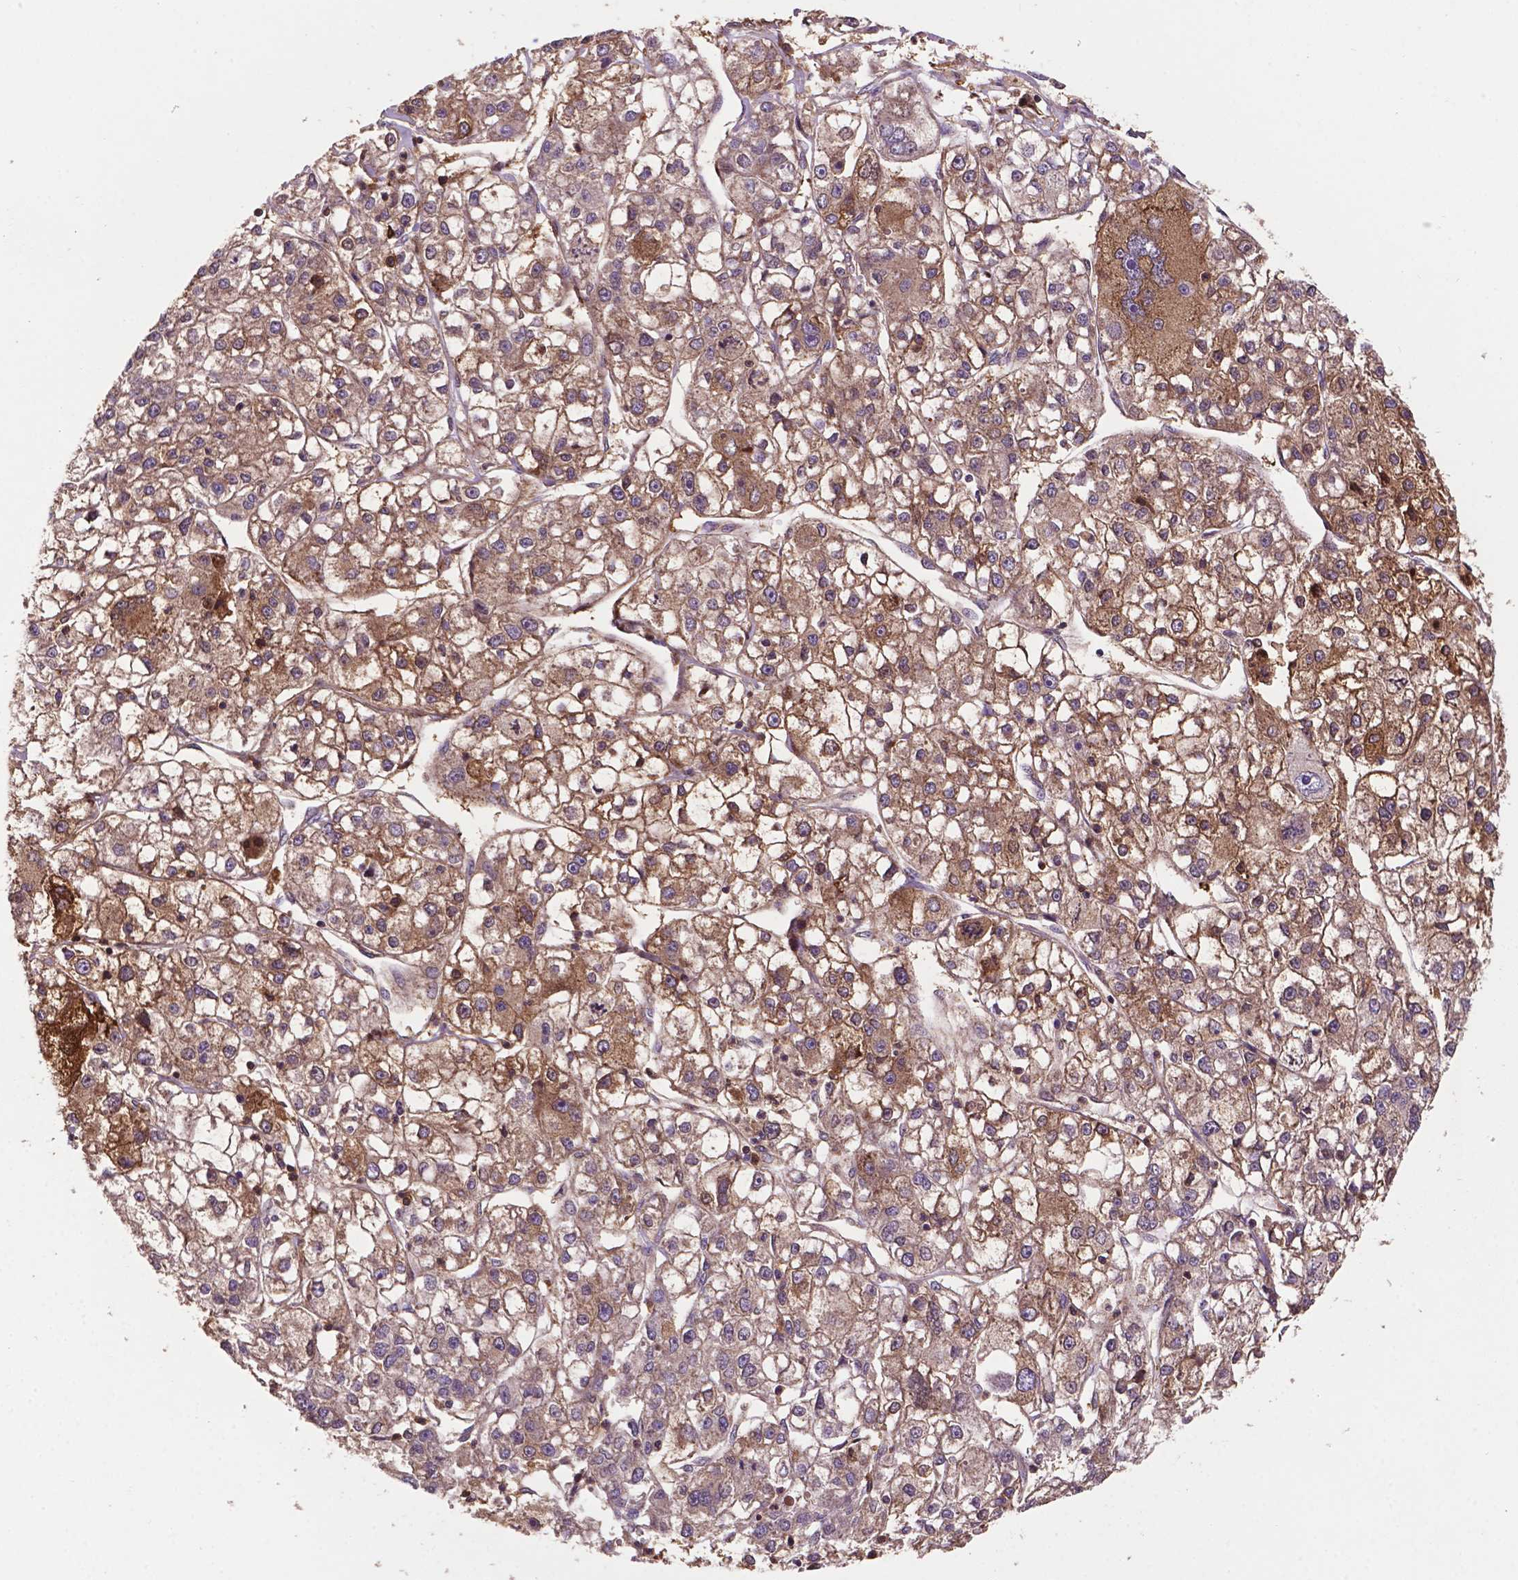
{"staining": {"intensity": "moderate", "quantity": "25%-75%", "location": "cytoplasmic/membranous"}, "tissue": "liver cancer", "cell_type": "Tumor cells", "image_type": "cancer", "snomed": [{"axis": "morphology", "description": "Carcinoma, Hepatocellular, NOS"}, {"axis": "topography", "description": "Liver"}], "caption": "Human liver cancer stained with a protein marker shows moderate staining in tumor cells.", "gene": "SMAD3", "patient": {"sex": "male", "age": 56}}